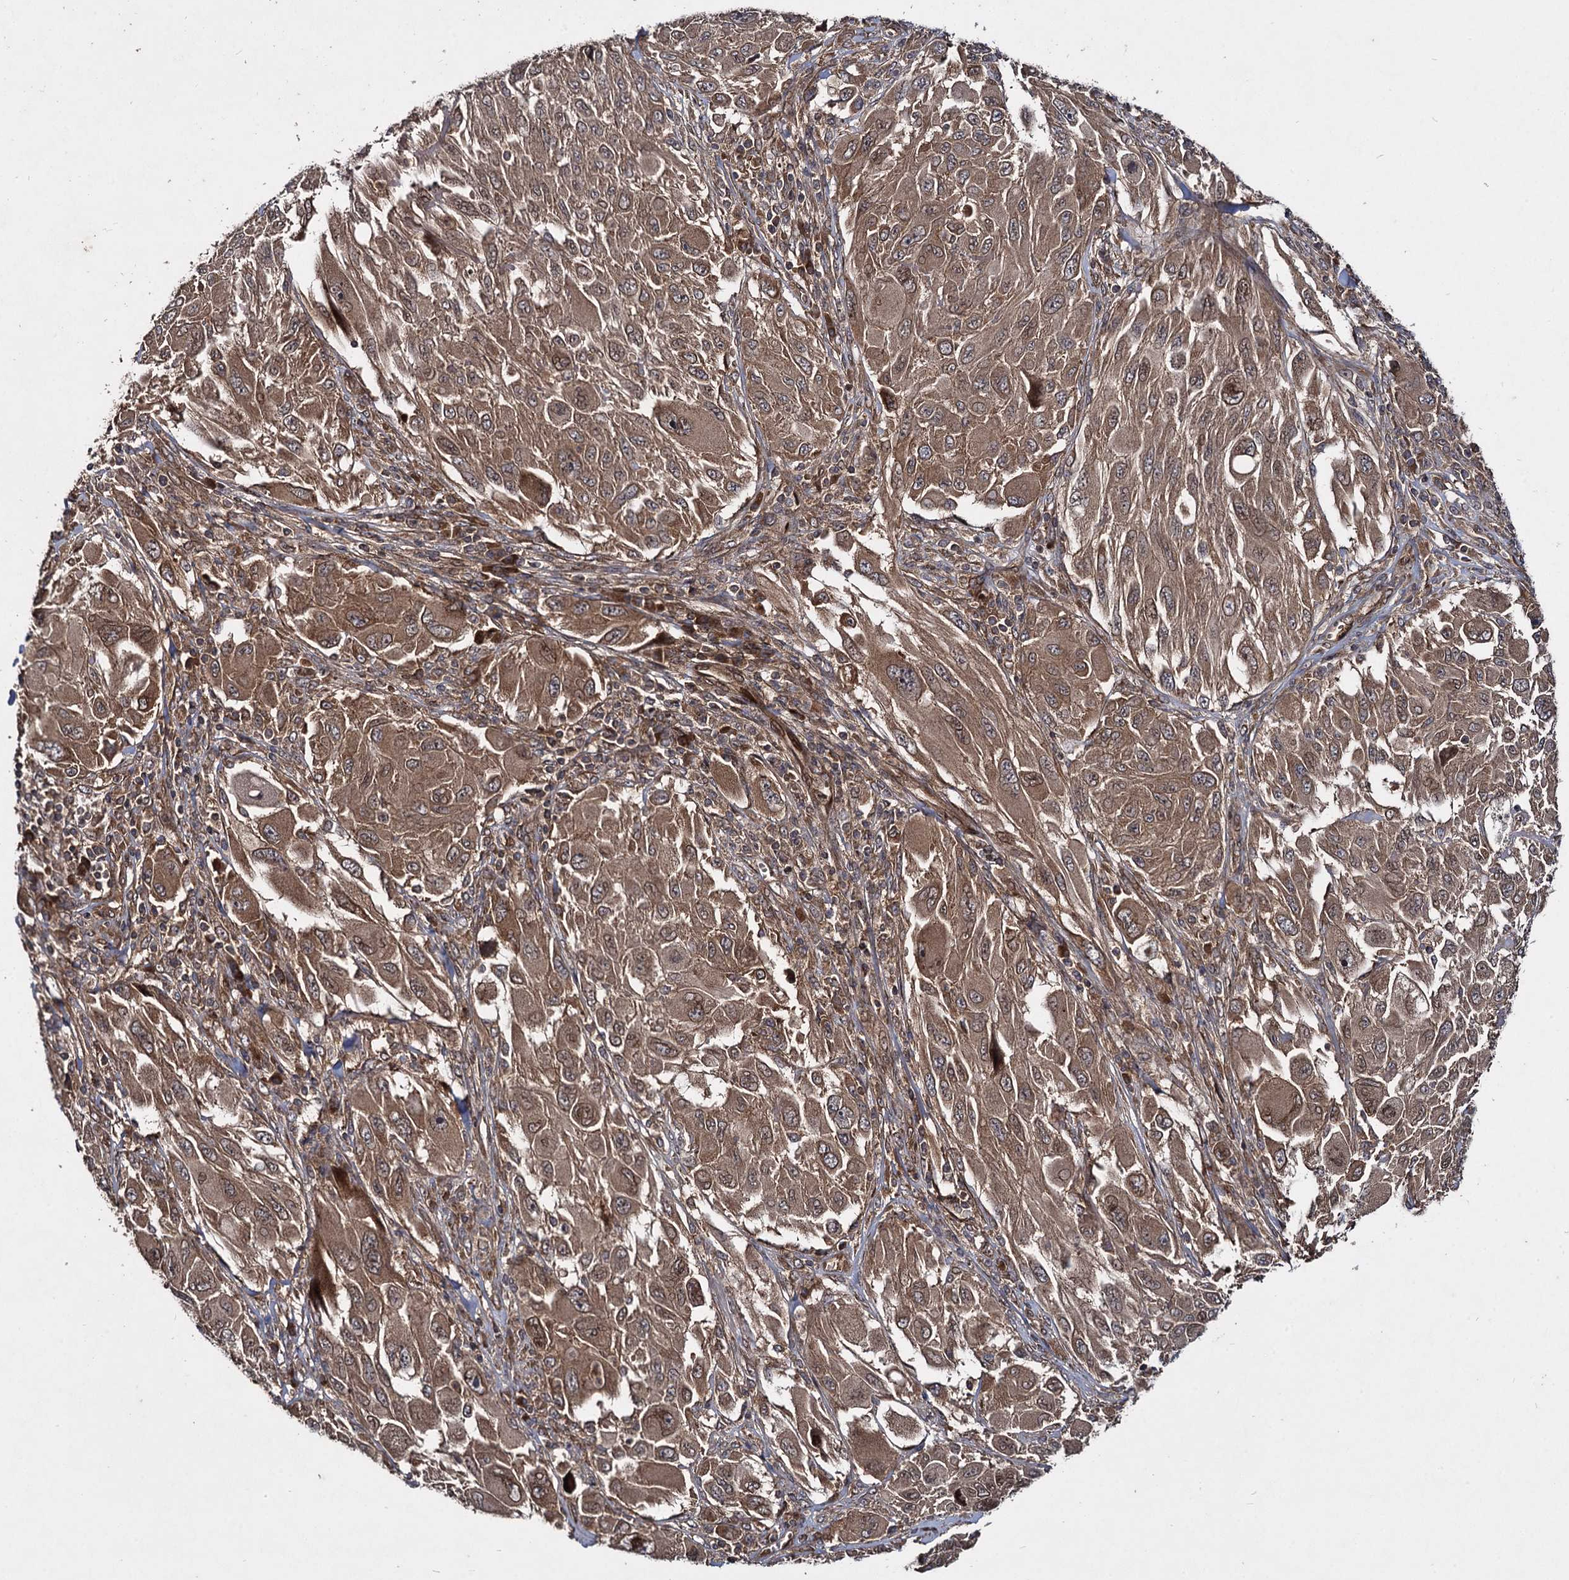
{"staining": {"intensity": "moderate", "quantity": ">75%", "location": "cytoplasmic/membranous,nuclear"}, "tissue": "melanoma", "cell_type": "Tumor cells", "image_type": "cancer", "snomed": [{"axis": "morphology", "description": "Malignant melanoma, NOS"}, {"axis": "topography", "description": "Skin"}], "caption": "Protein staining by immunohistochemistry demonstrates moderate cytoplasmic/membranous and nuclear expression in about >75% of tumor cells in malignant melanoma.", "gene": "DCP1B", "patient": {"sex": "female", "age": 91}}